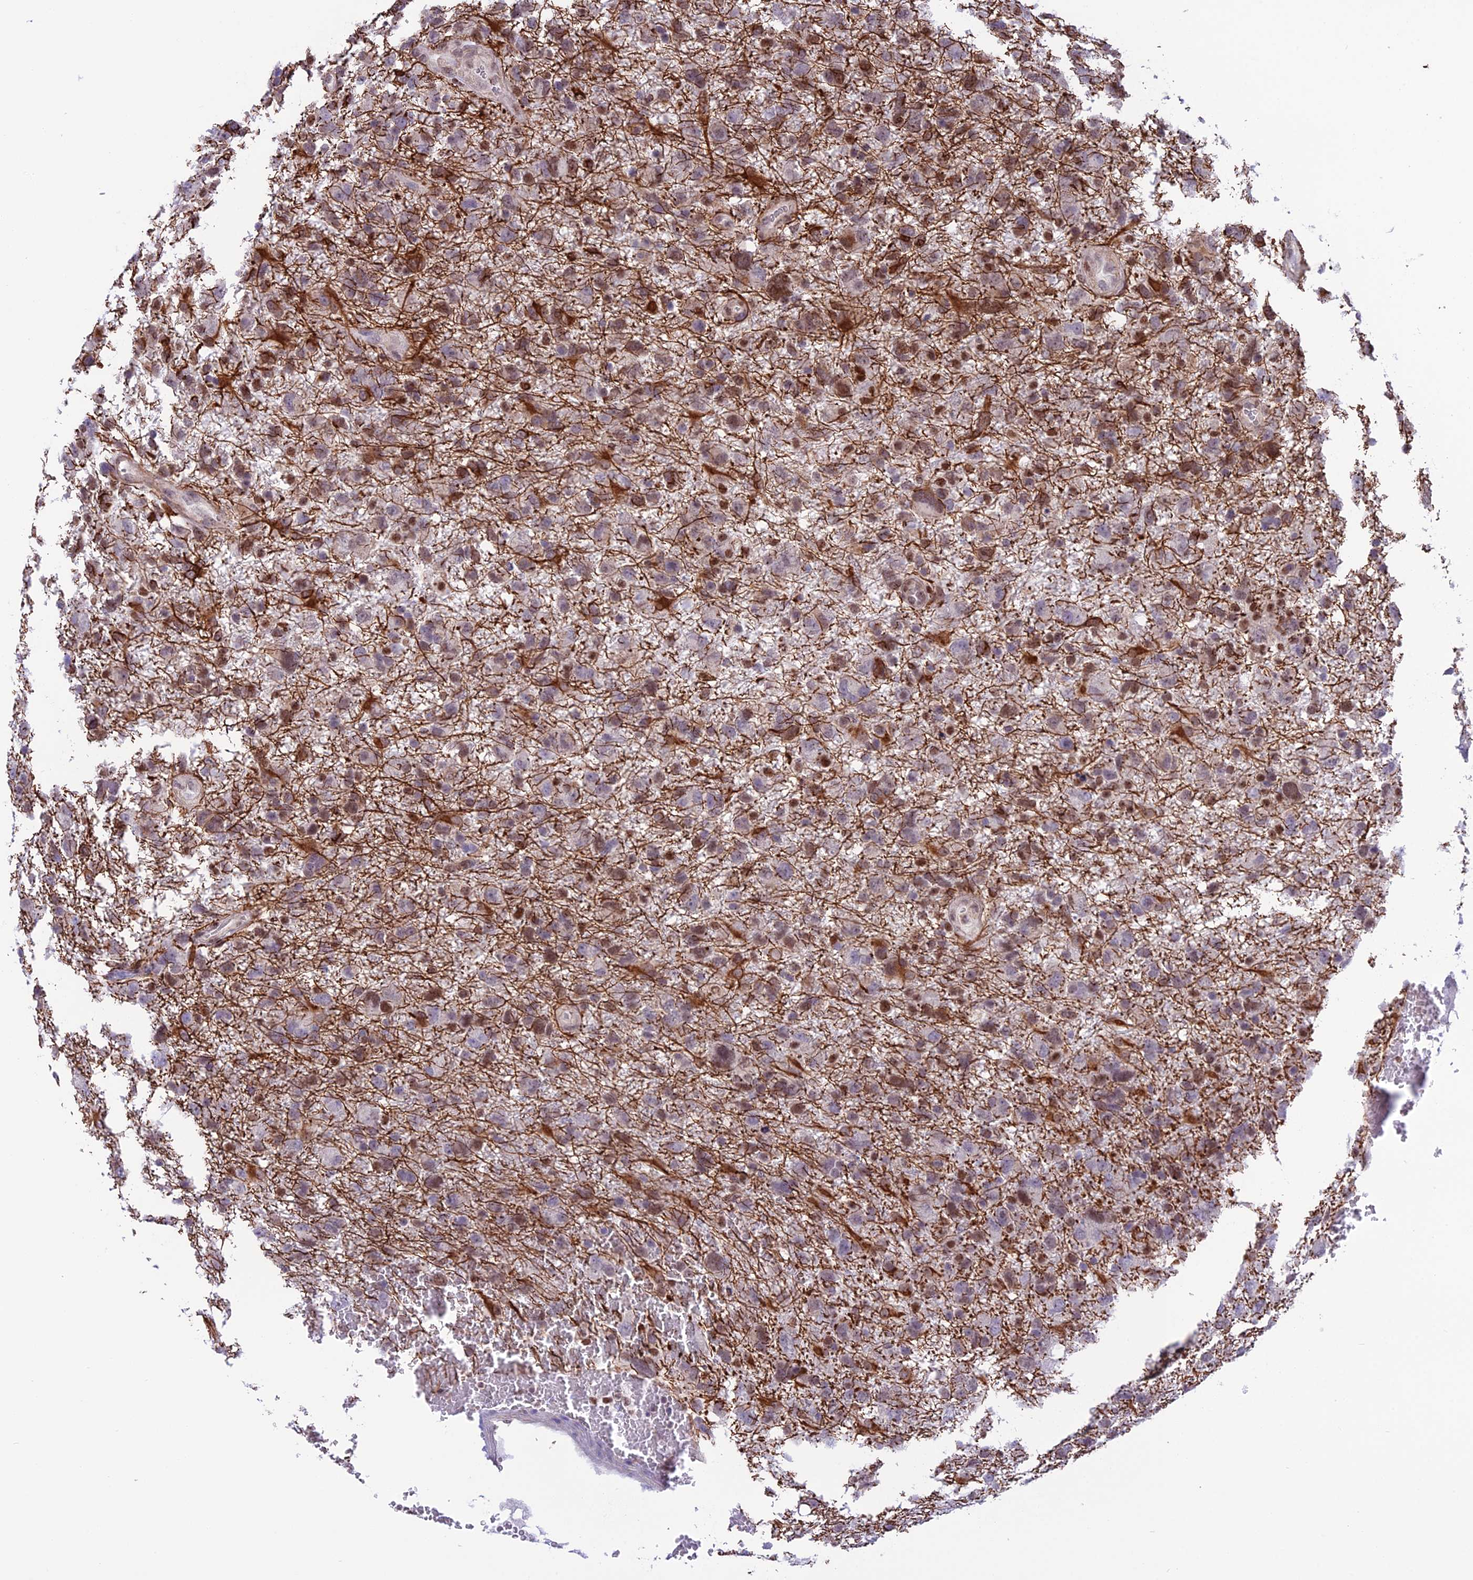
{"staining": {"intensity": "moderate", "quantity": "25%-75%", "location": "nuclear"}, "tissue": "glioma", "cell_type": "Tumor cells", "image_type": "cancer", "snomed": [{"axis": "morphology", "description": "Glioma, malignant, High grade"}, {"axis": "topography", "description": "Brain"}], "caption": "High-magnification brightfield microscopy of malignant glioma (high-grade) stained with DAB (3,3'-diaminobenzidine) (brown) and counterstained with hematoxylin (blue). tumor cells exhibit moderate nuclear expression is seen in approximately25%-75% of cells.", "gene": "MIS12", "patient": {"sex": "male", "age": 61}}